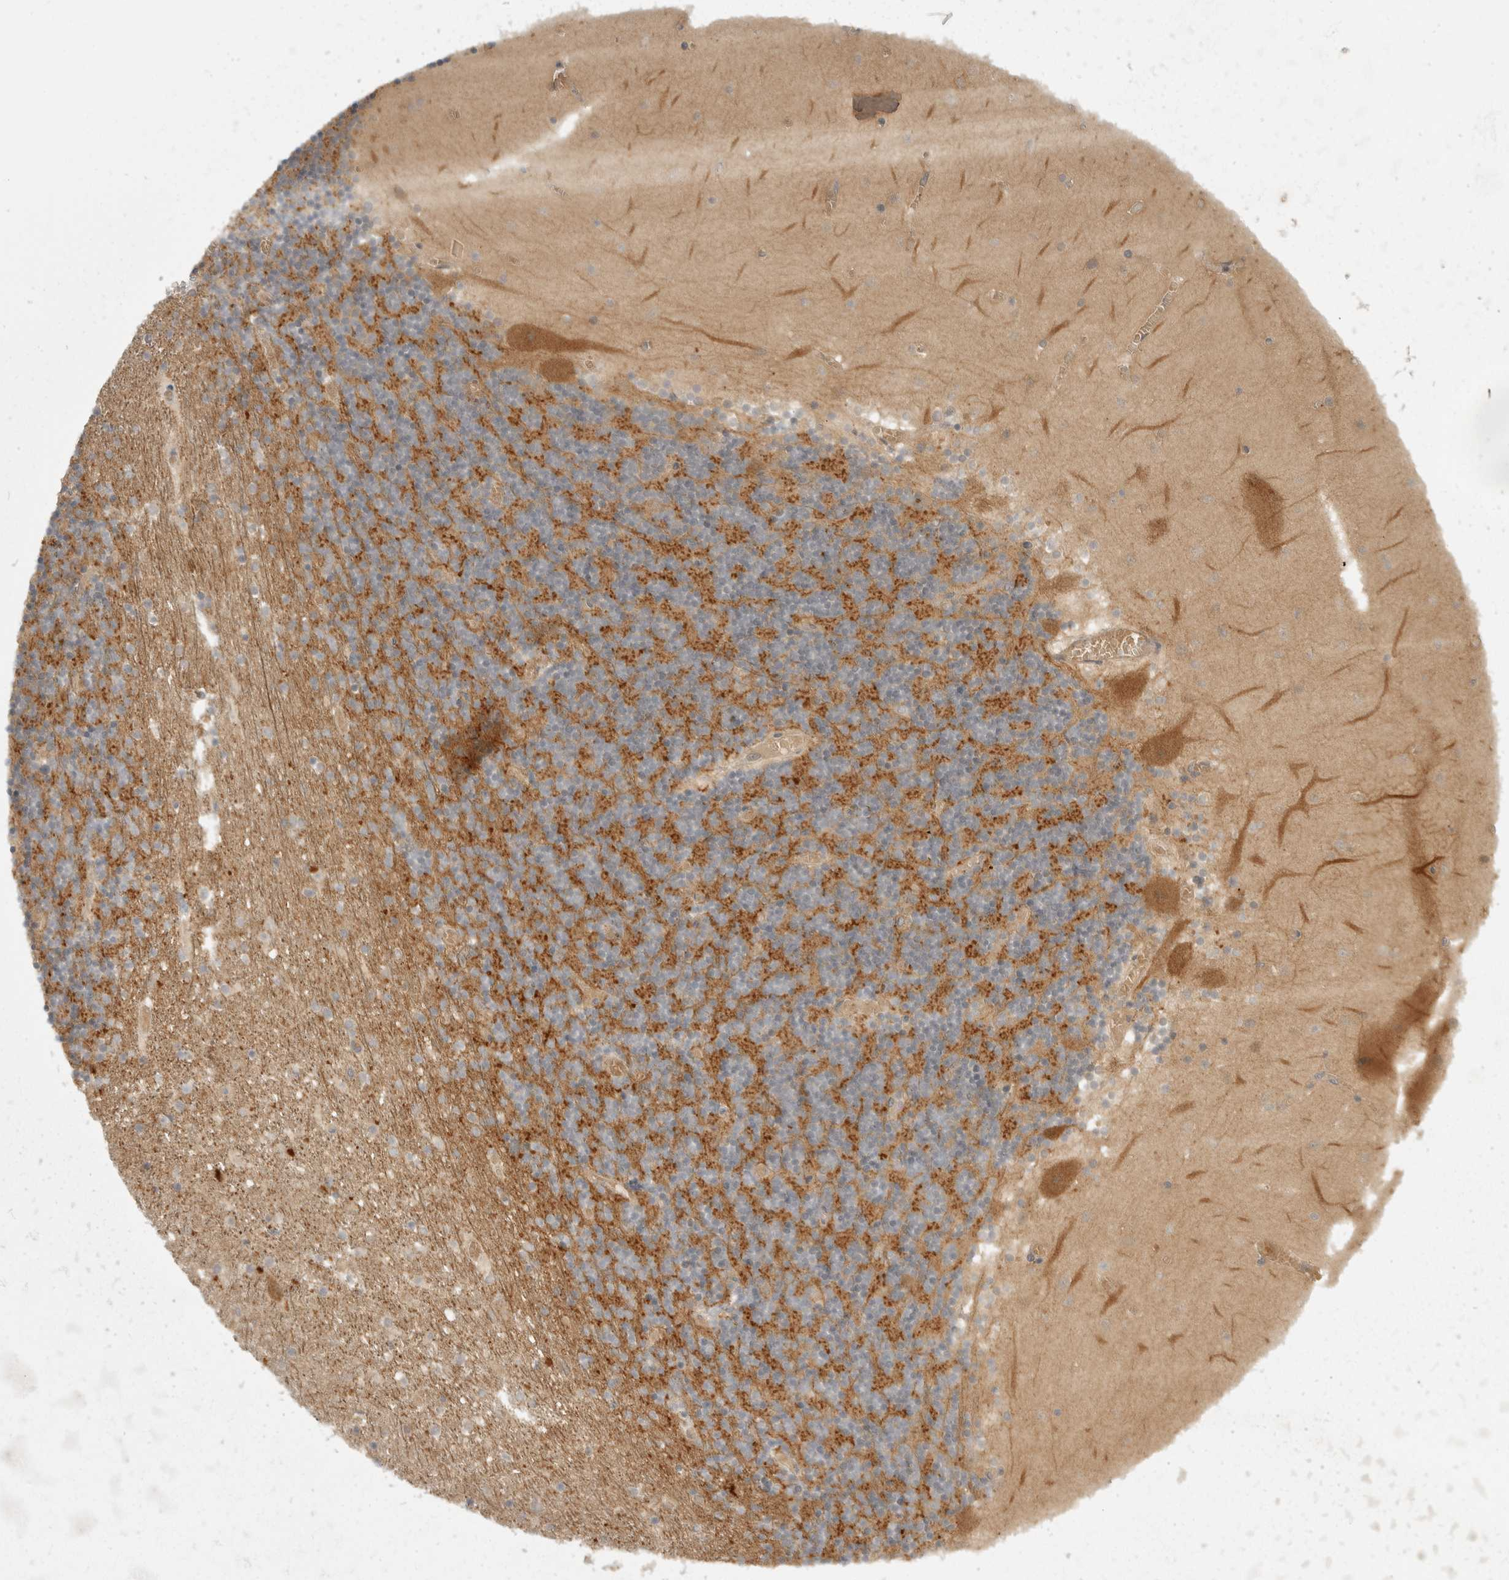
{"staining": {"intensity": "moderate", "quantity": "25%-75%", "location": "cytoplasmic/membranous"}, "tissue": "cerebellum", "cell_type": "Cells in granular layer", "image_type": "normal", "snomed": [{"axis": "morphology", "description": "Normal tissue, NOS"}, {"axis": "topography", "description": "Cerebellum"}], "caption": "This is an image of immunohistochemistry (IHC) staining of normal cerebellum, which shows moderate positivity in the cytoplasmic/membranous of cells in granular layer.", "gene": "TOM1L2", "patient": {"sex": "female", "age": 28}}